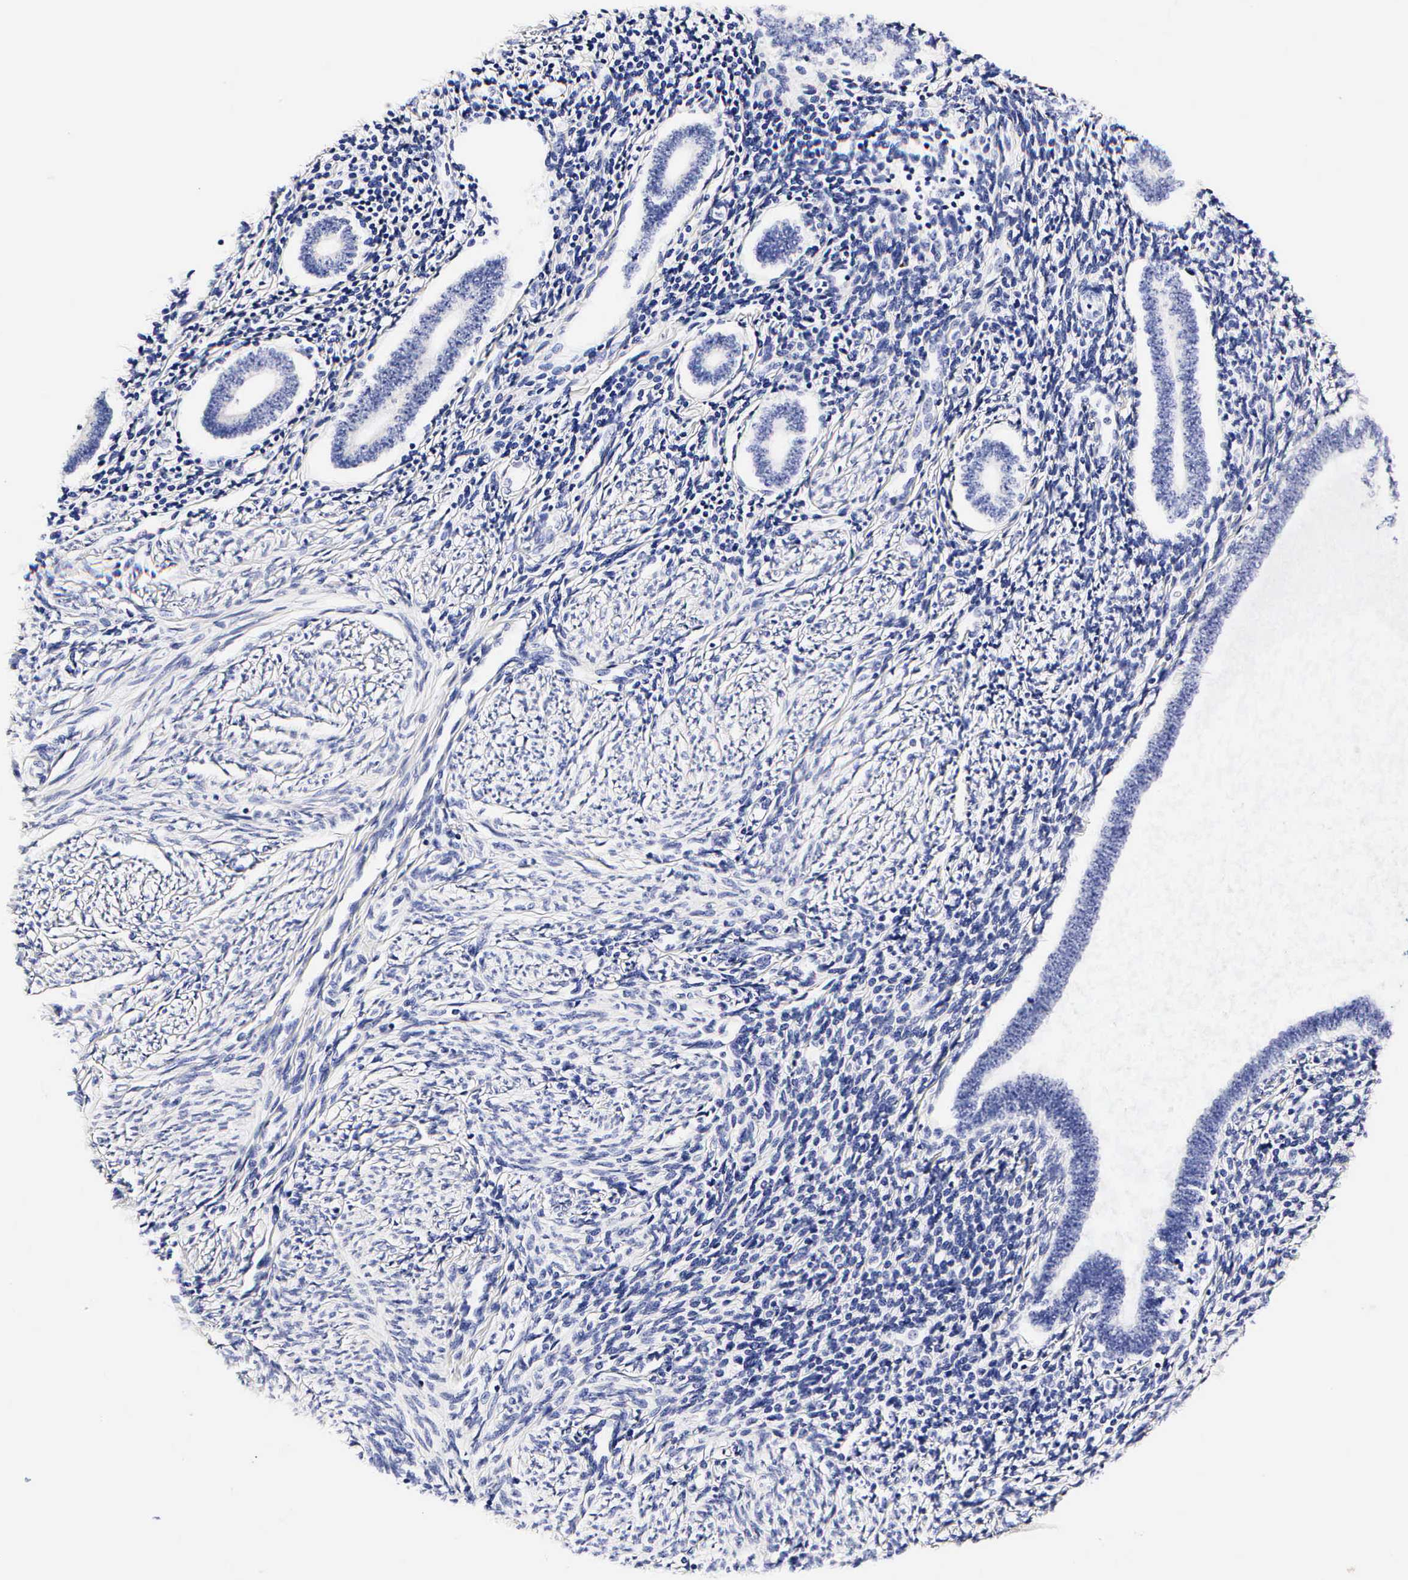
{"staining": {"intensity": "weak", "quantity": "<25%", "location": "cytoplasmic/membranous"}, "tissue": "endometrium", "cell_type": "Cells in endometrial stroma", "image_type": "normal", "snomed": [{"axis": "morphology", "description": "Normal tissue, NOS"}, {"axis": "topography", "description": "Endometrium"}], "caption": "This is an immunohistochemistry micrograph of normal human endometrium. There is no expression in cells in endometrial stroma.", "gene": "RNASE6", "patient": {"sex": "female", "age": 52}}